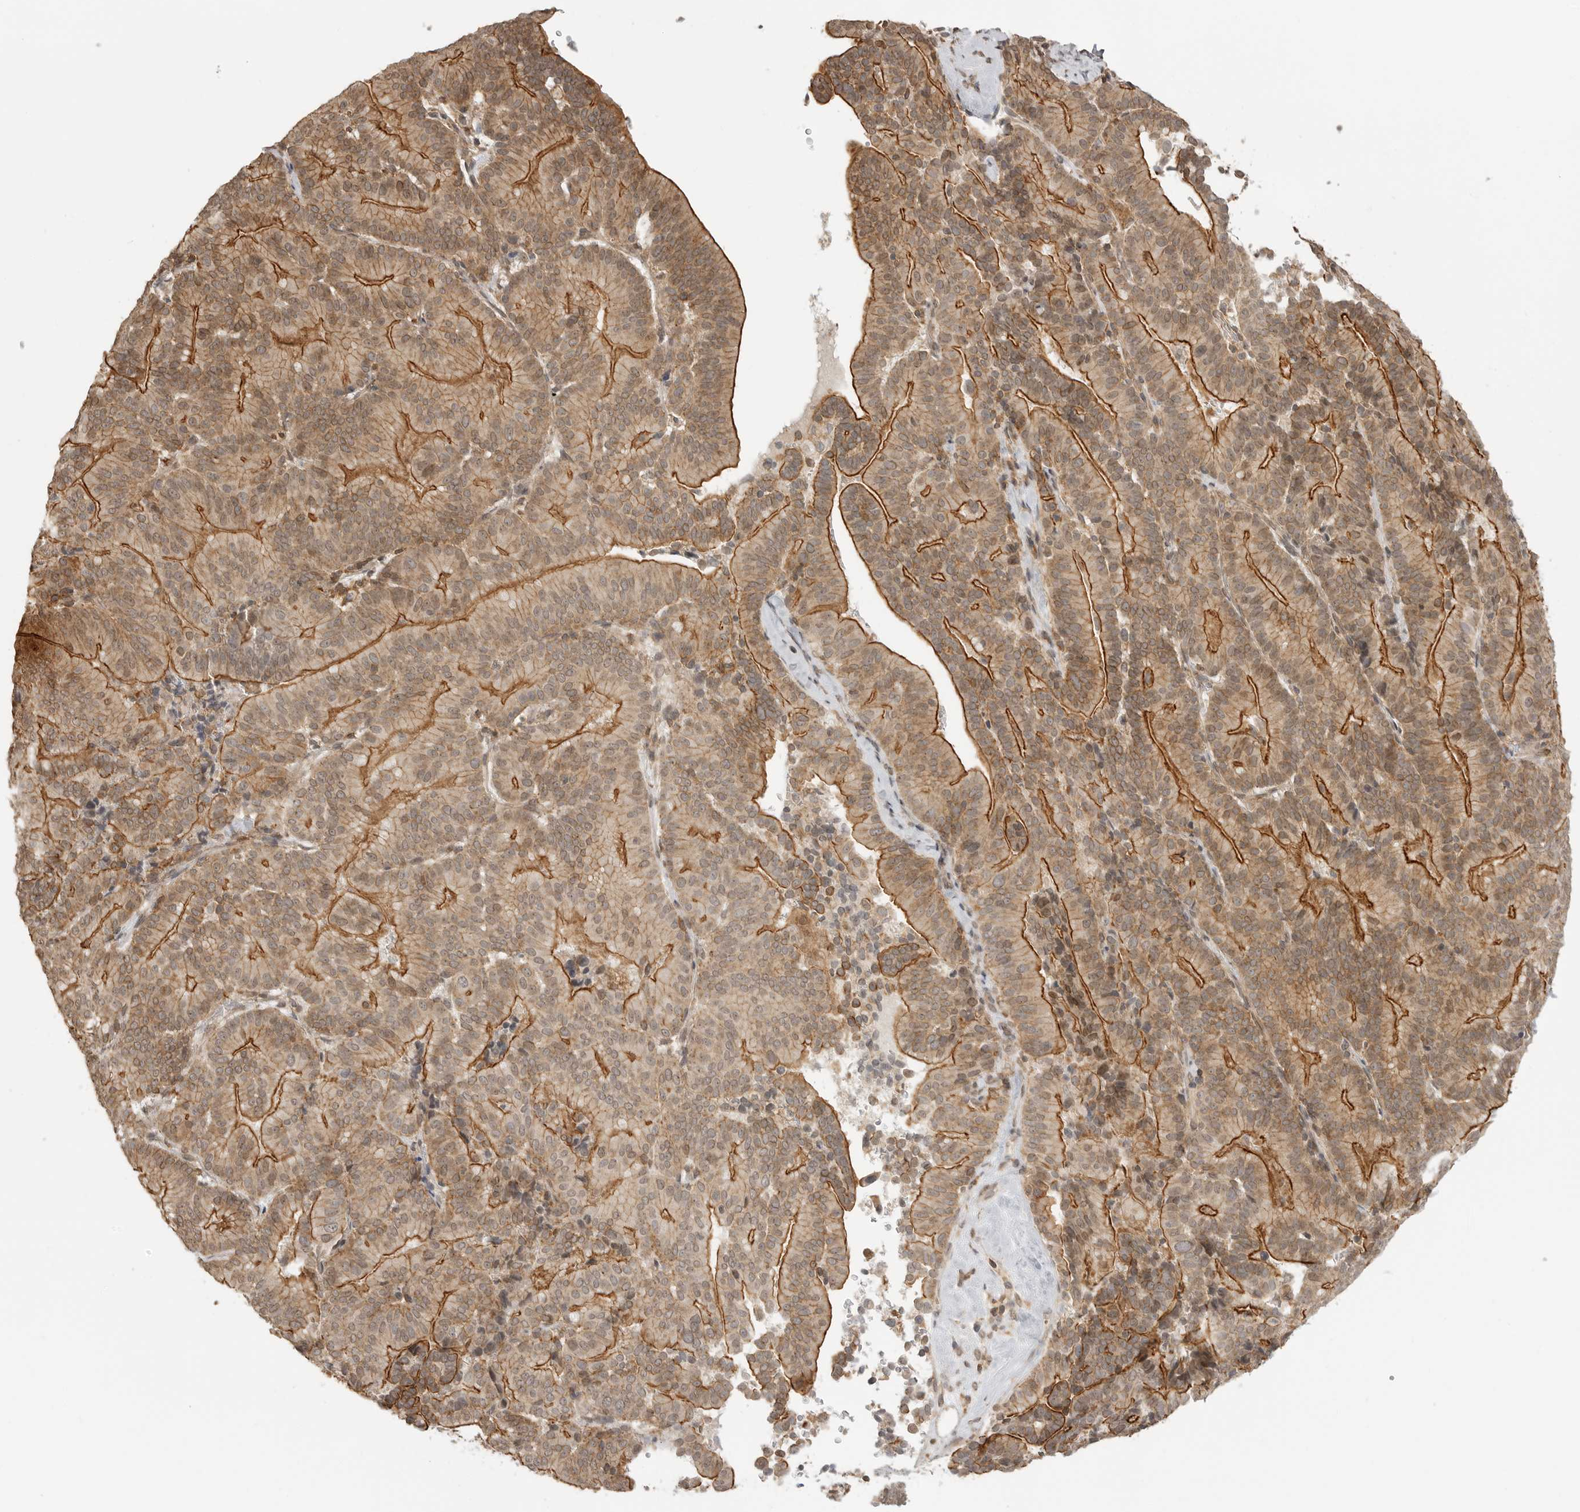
{"staining": {"intensity": "strong", "quantity": "25%-75%", "location": "cytoplasmic/membranous"}, "tissue": "liver cancer", "cell_type": "Tumor cells", "image_type": "cancer", "snomed": [{"axis": "morphology", "description": "Cholangiocarcinoma"}, {"axis": "topography", "description": "Liver"}], "caption": "Immunohistochemistry (IHC) micrograph of human liver cancer stained for a protein (brown), which displays high levels of strong cytoplasmic/membranous staining in about 25%-75% of tumor cells.", "gene": "GPC2", "patient": {"sex": "female", "age": 75}}